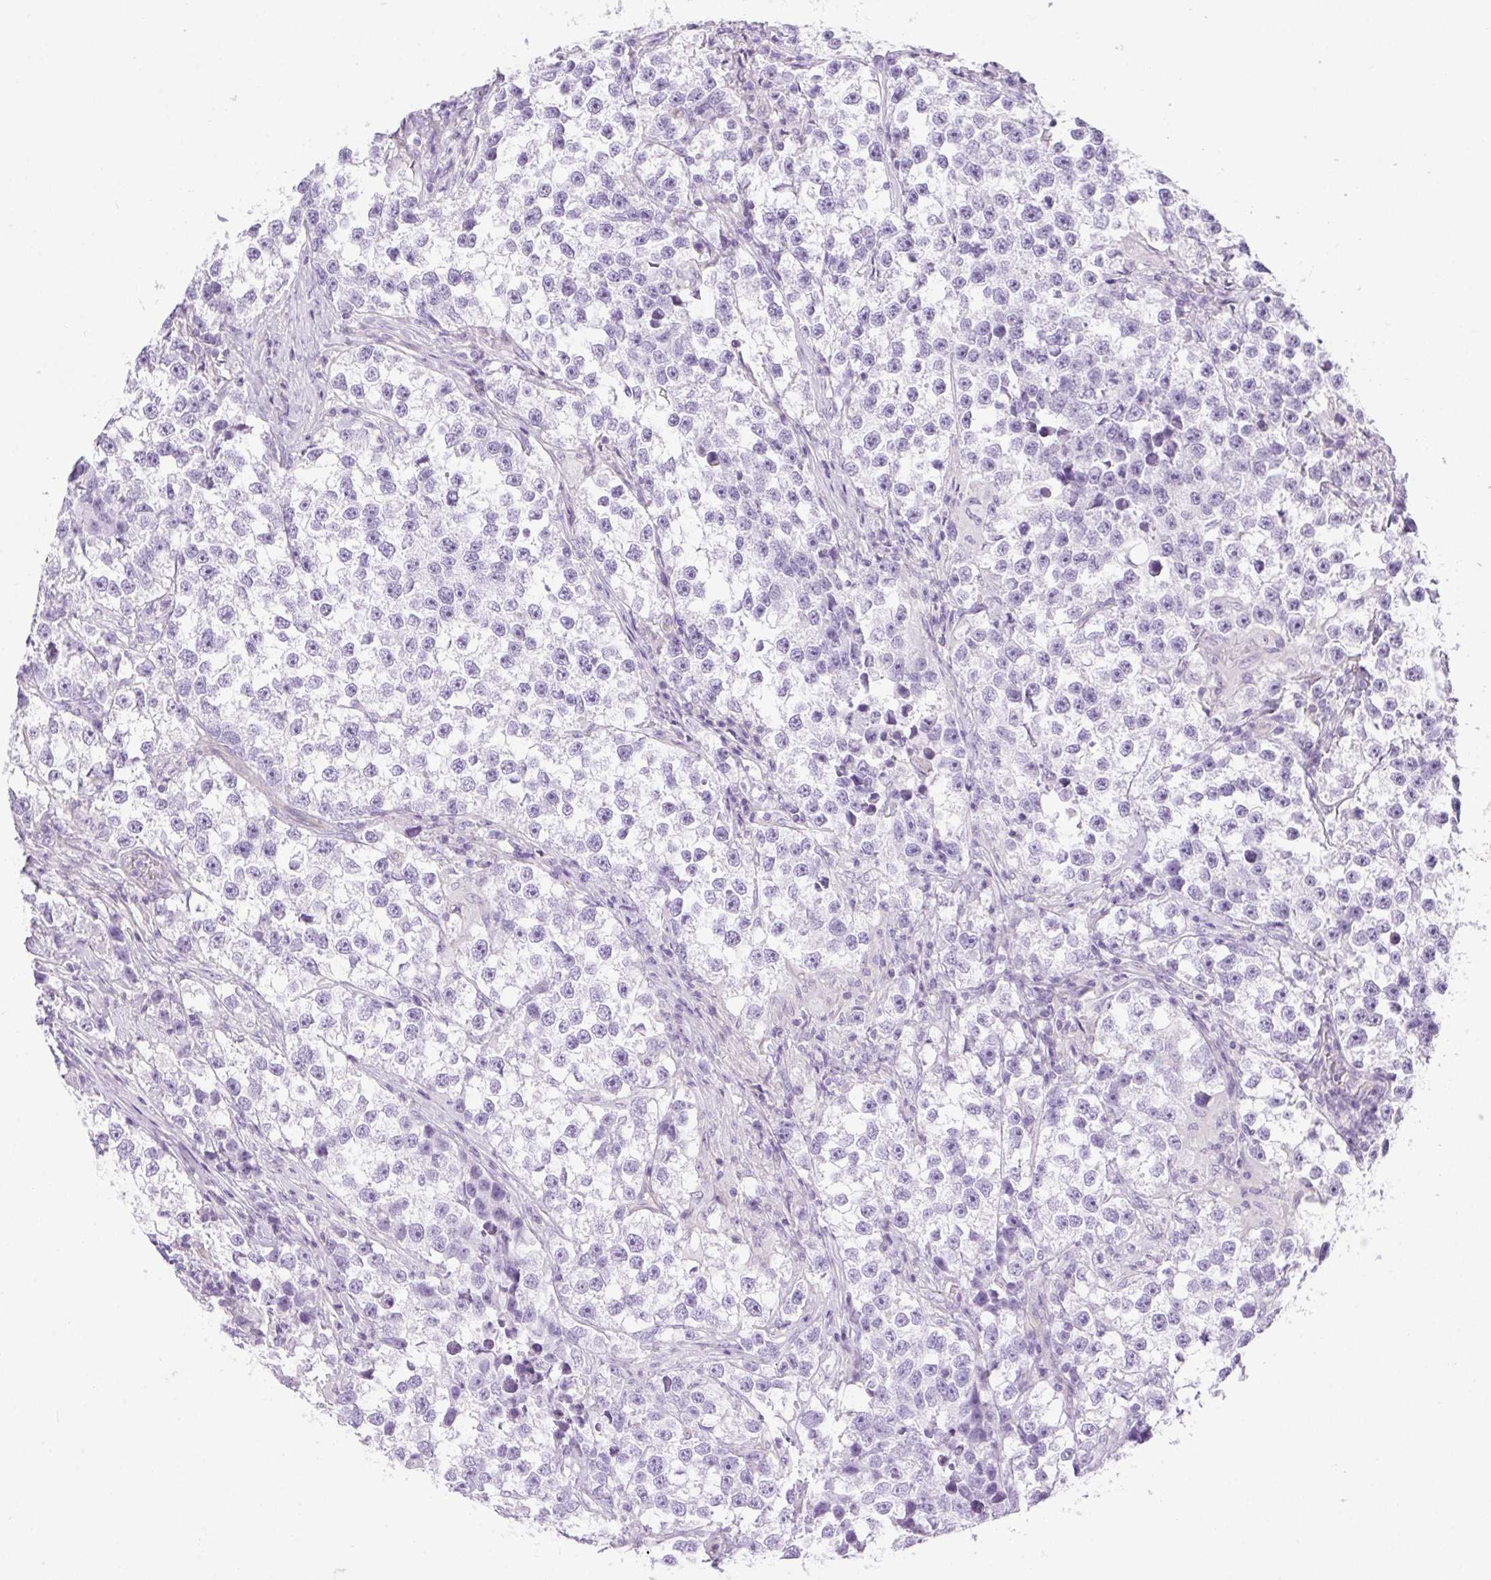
{"staining": {"intensity": "negative", "quantity": "none", "location": "none"}, "tissue": "testis cancer", "cell_type": "Tumor cells", "image_type": "cancer", "snomed": [{"axis": "morphology", "description": "Seminoma, NOS"}, {"axis": "topography", "description": "Testis"}], "caption": "The photomicrograph demonstrates no significant expression in tumor cells of testis seminoma. (Stains: DAB (3,3'-diaminobenzidine) immunohistochemistry (IHC) with hematoxylin counter stain, Microscopy: brightfield microscopy at high magnification).", "gene": "PLPPR3", "patient": {"sex": "male", "age": 46}}